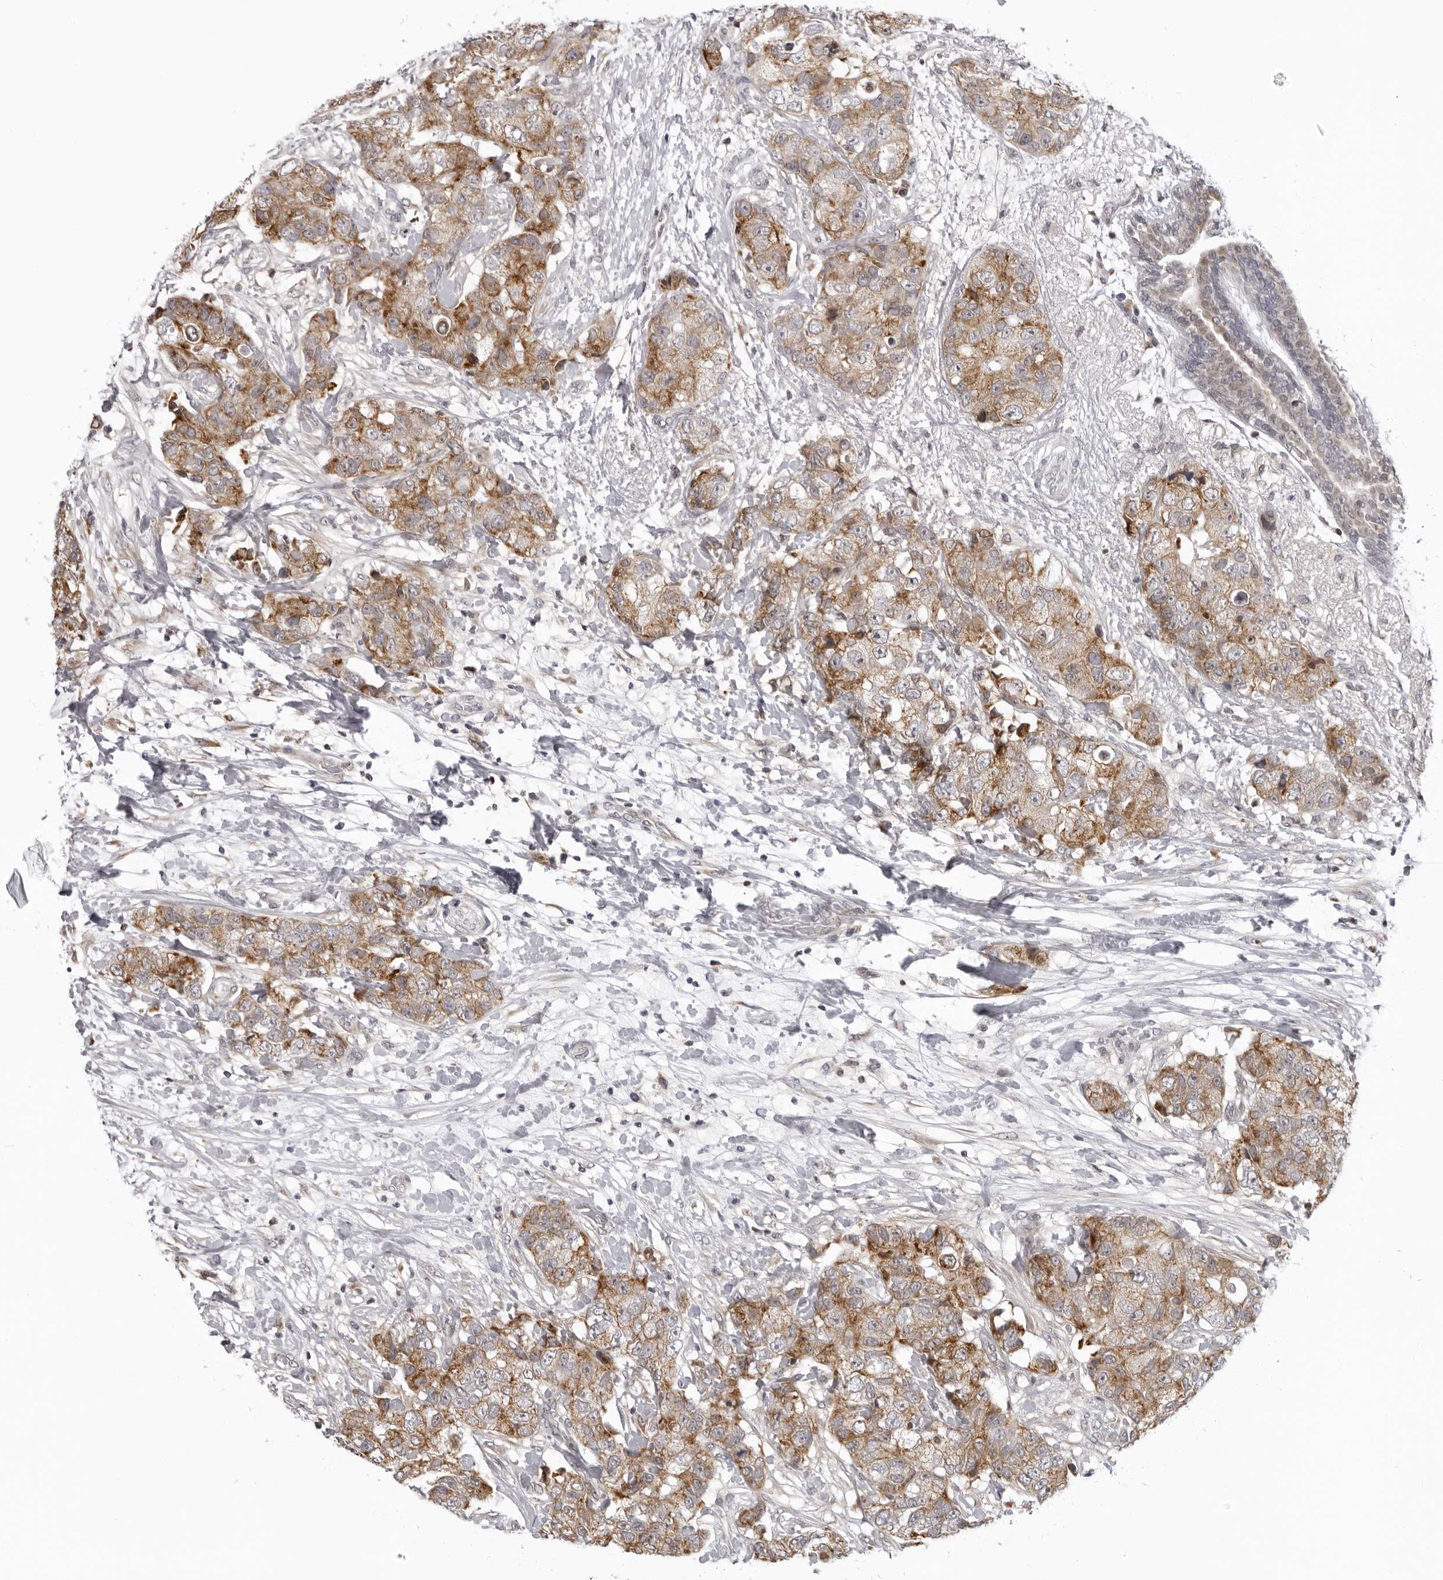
{"staining": {"intensity": "moderate", "quantity": ">75%", "location": "cytoplasmic/membranous"}, "tissue": "breast cancer", "cell_type": "Tumor cells", "image_type": "cancer", "snomed": [{"axis": "morphology", "description": "Duct carcinoma"}, {"axis": "topography", "description": "Breast"}], "caption": "A photomicrograph of breast intraductal carcinoma stained for a protein reveals moderate cytoplasmic/membranous brown staining in tumor cells. (Brightfield microscopy of DAB IHC at high magnification).", "gene": "MRPS15", "patient": {"sex": "female", "age": 62}}